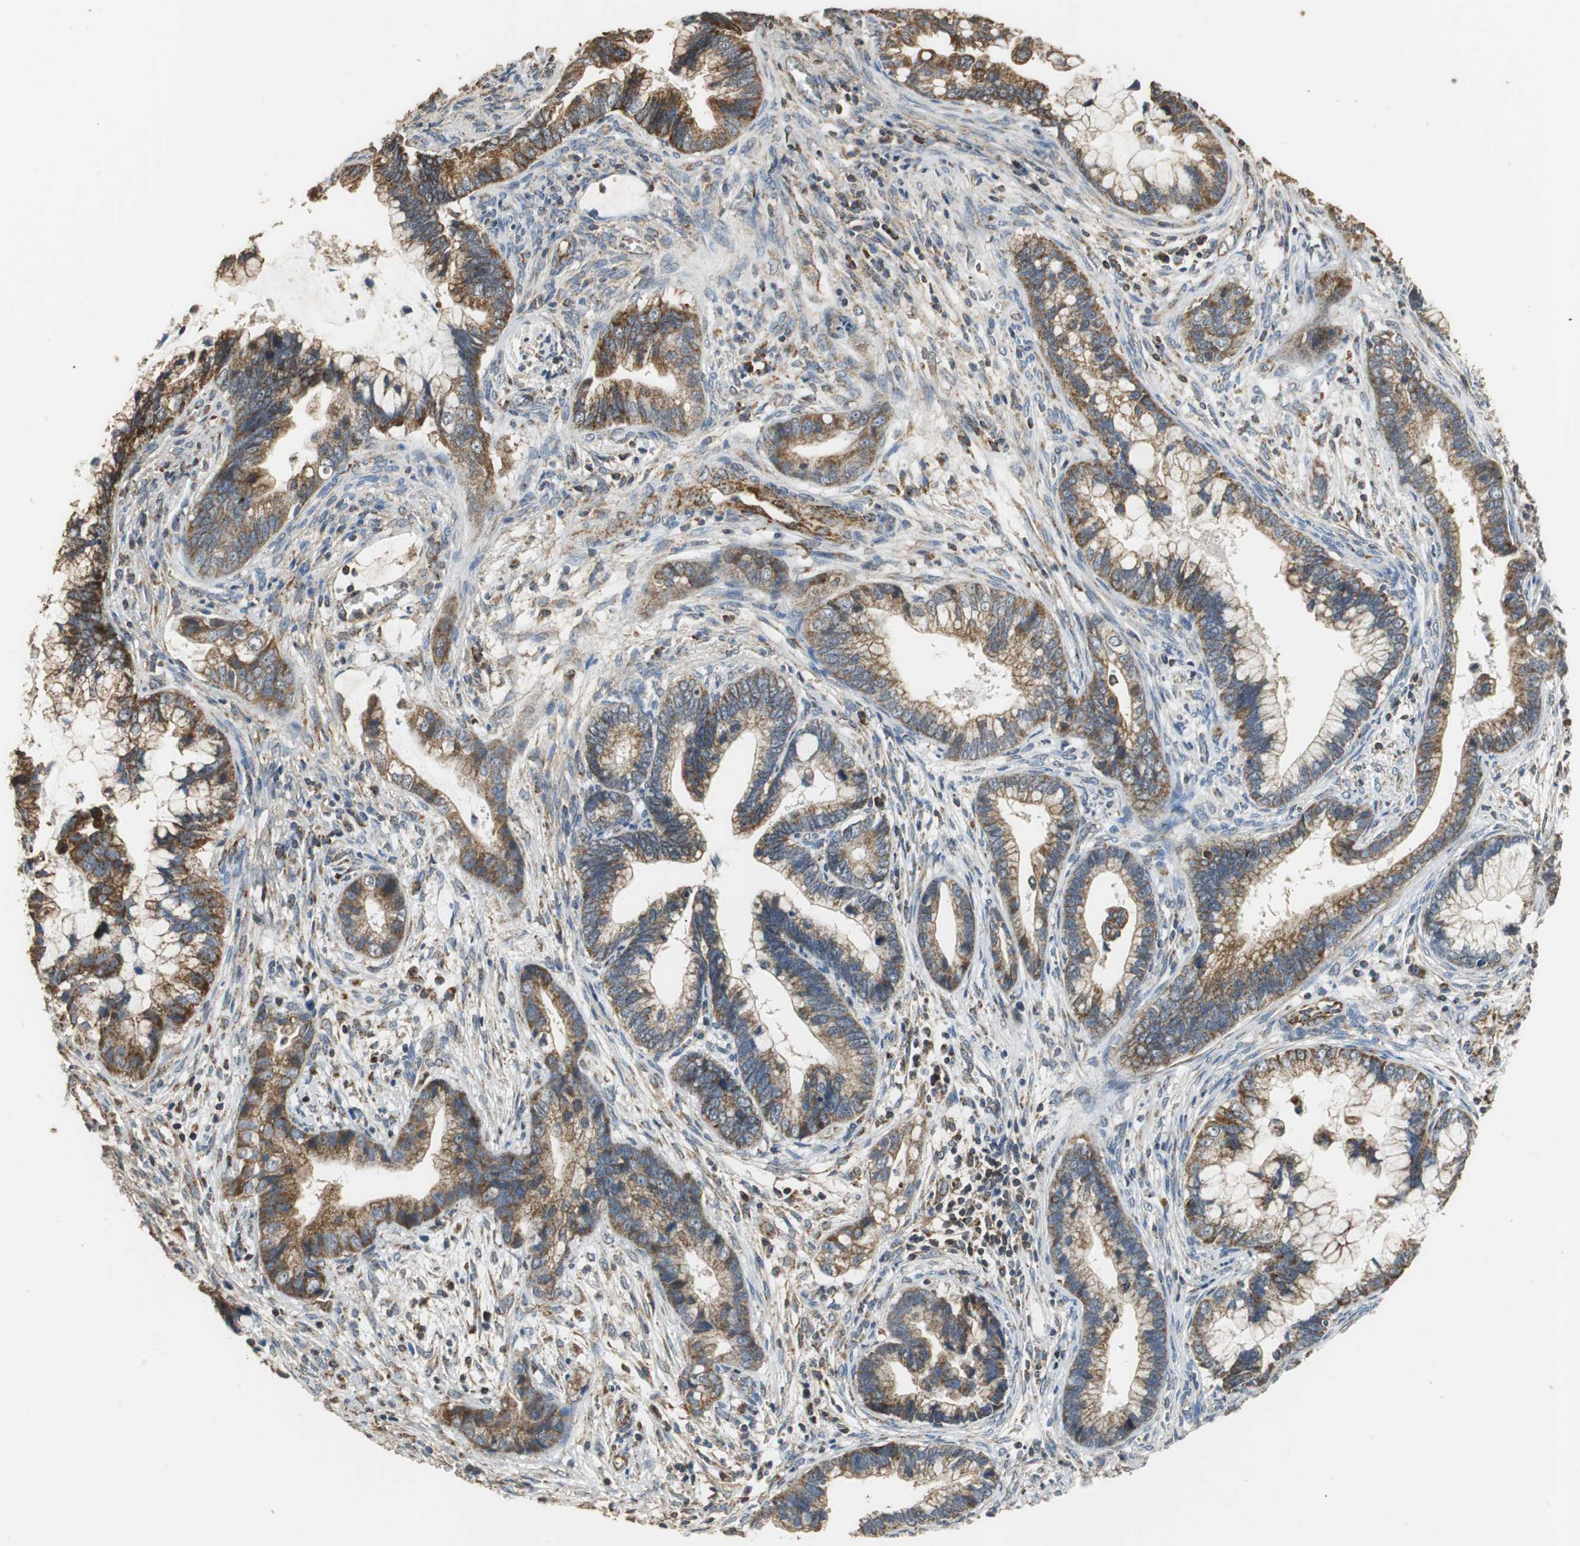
{"staining": {"intensity": "moderate", "quantity": ">75%", "location": "cytoplasmic/membranous"}, "tissue": "cervical cancer", "cell_type": "Tumor cells", "image_type": "cancer", "snomed": [{"axis": "morphology", "description": "Adenocarcinoma, NOS"}, {"axis": "topography", "description": "Cervix"}], "caption": "The photomicrograph shows staining of adenocarcinoma (cervical), revealing moderate cytoplasmic/membranous protein expression (brown color) within tumor cells.", "gene": "NNT", "patient": {"sex": "female", "age": 44}}